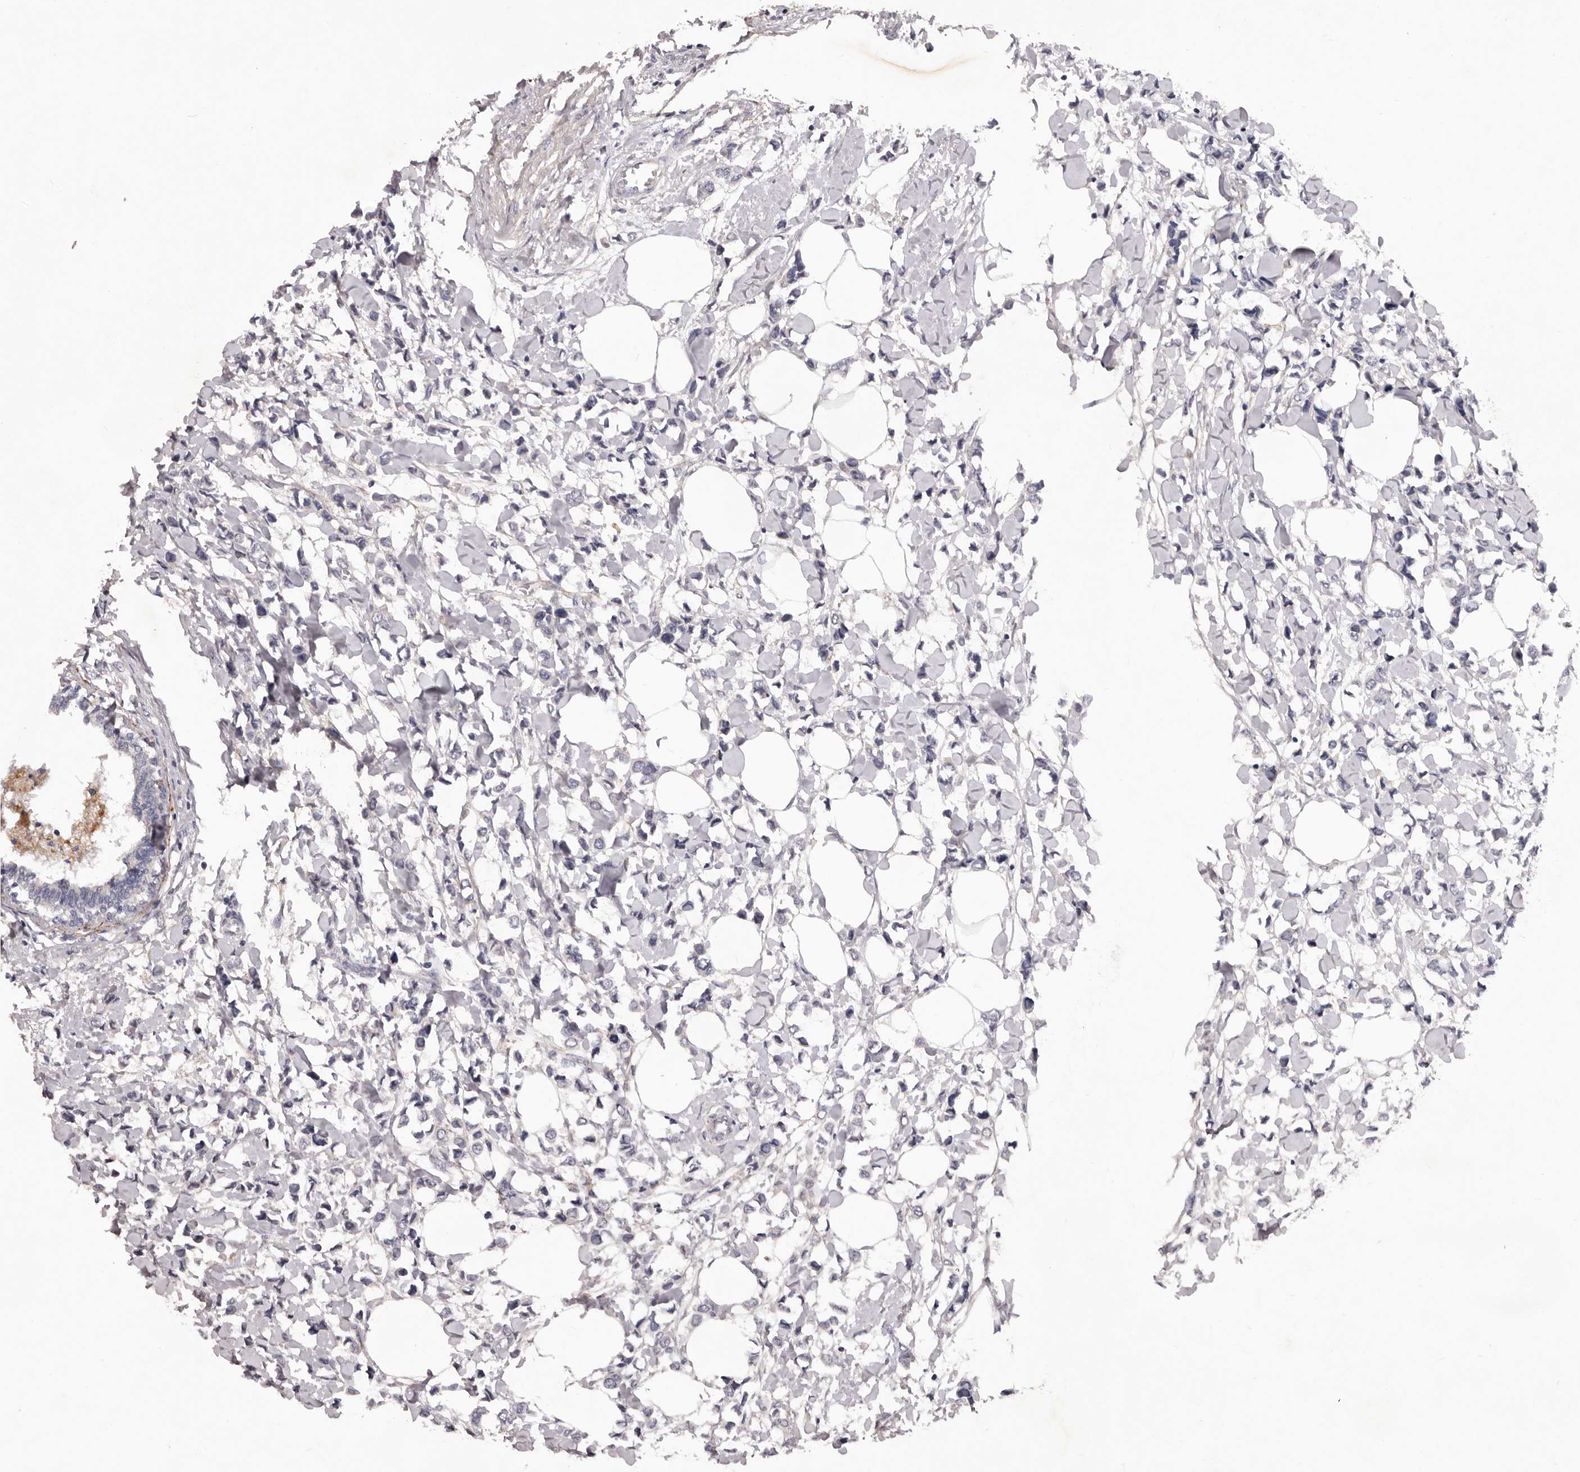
{"staining": {"intensity": "negative", "quantity": "none", "location": "none"}, "tissue": "breast cancer", "cell_type": "Tumor cells", "image_type": "cancer", "snomed": [{"axis": "morphology", "description": "Lobular carcinoma"}, {"axis": "topography", "description": "Breast"}], "caption": "Tumor cells show no significant protein expression in breast lobular carcinoma.", "gene": "HBS1L", "patient": {"sex": "female", "age": 51}}